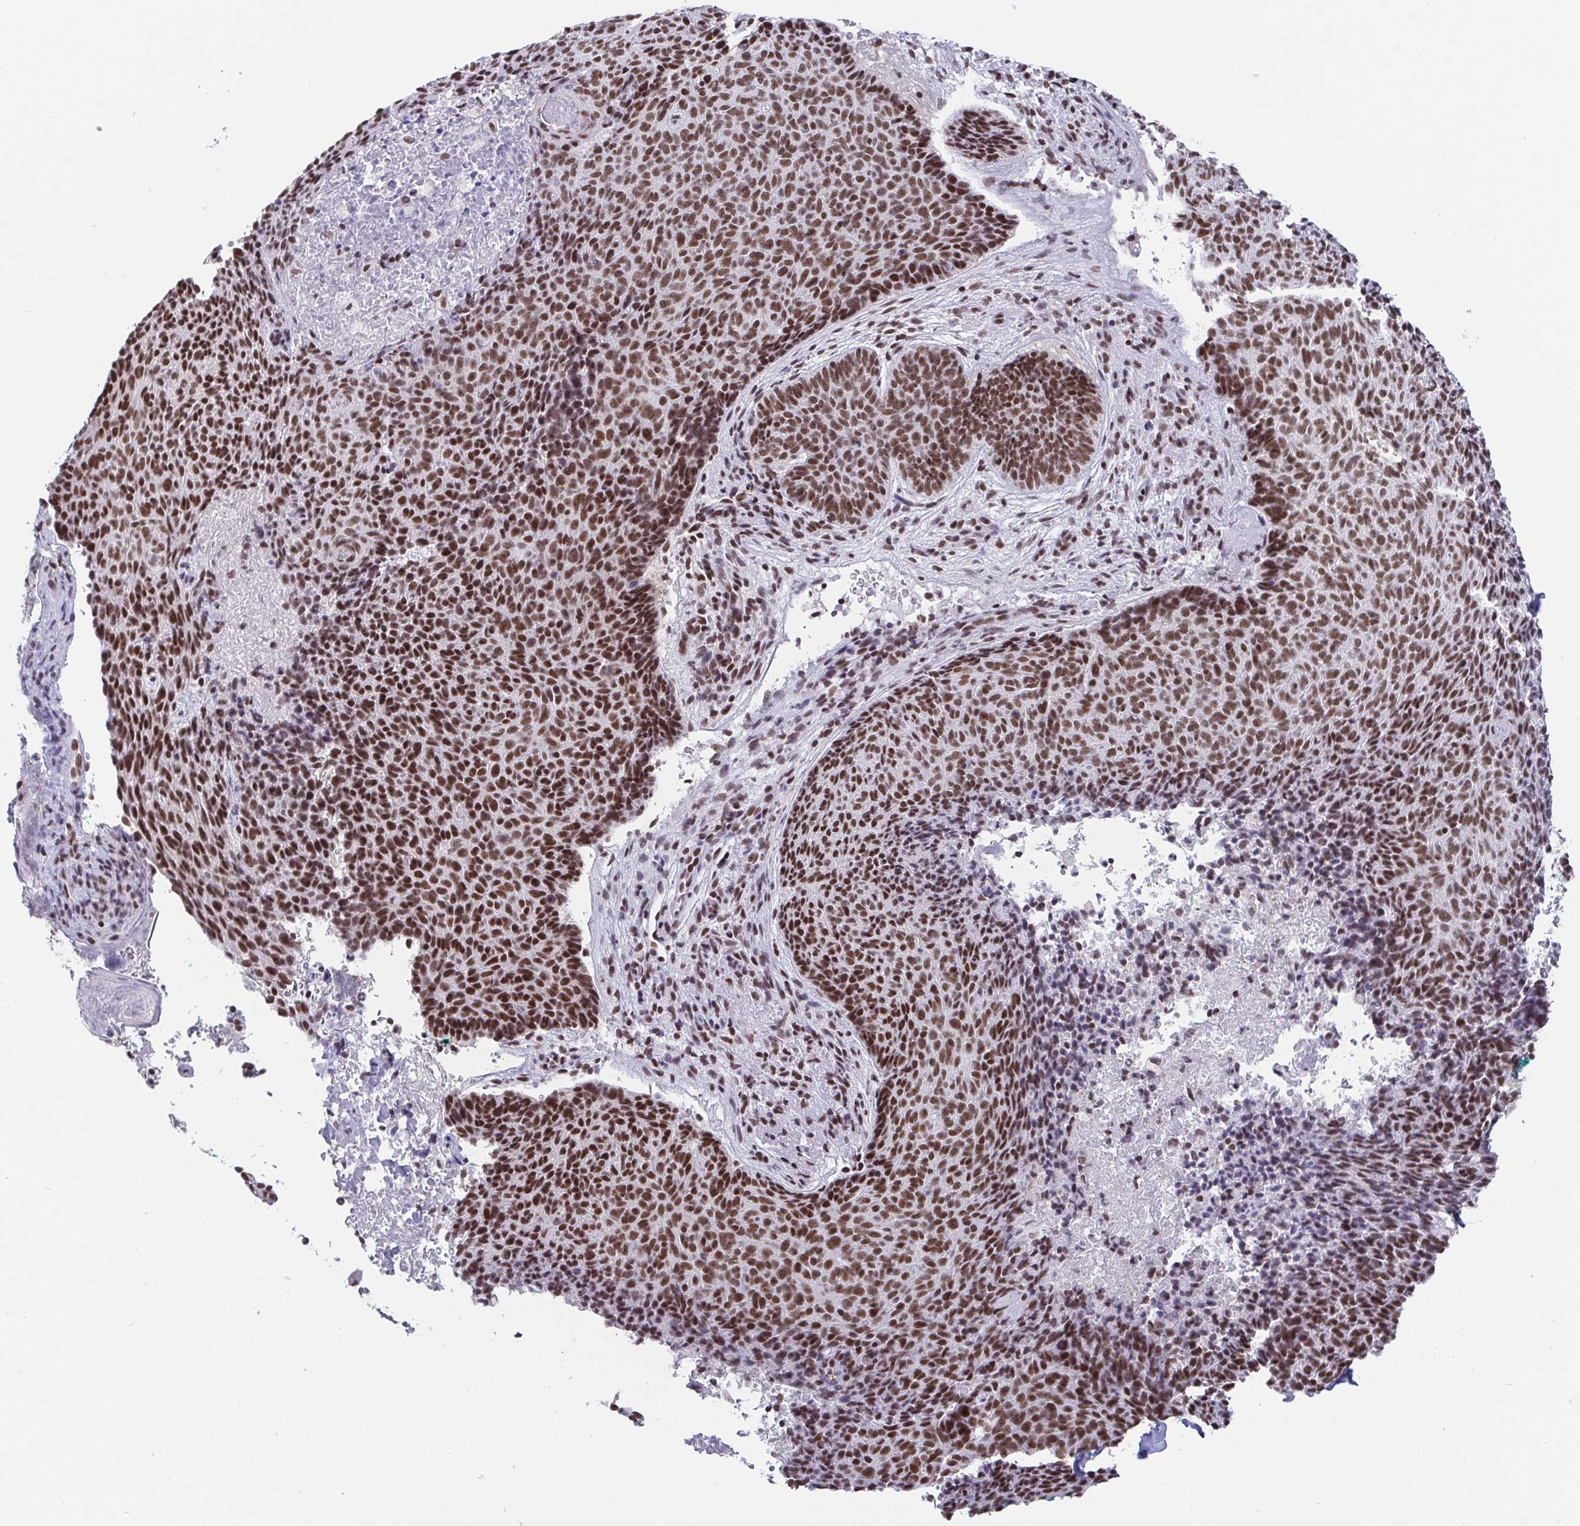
{"staining": {"intensity": "moderate", "quantity": ">75%", "location": "nuclear"}, "tissue": "skin cancer", "cell_type": "Tumor cells", "image_type": "cancer", "snomed": [{"axis": "morphology", "description": "Basal cell carcinoma"}, {"axis": "topography", "description": "Skin"}, {"axis": "topography", "description": "Skin of head"}], "caption": "Immunohistochemistry of basal cell carcinoma (skin) demonstrates medium levels of moderate nuclear positivity in about >75% of tumor cells.", "gene": "CTCF", "patient": {"sex": "female", "age": 92}}